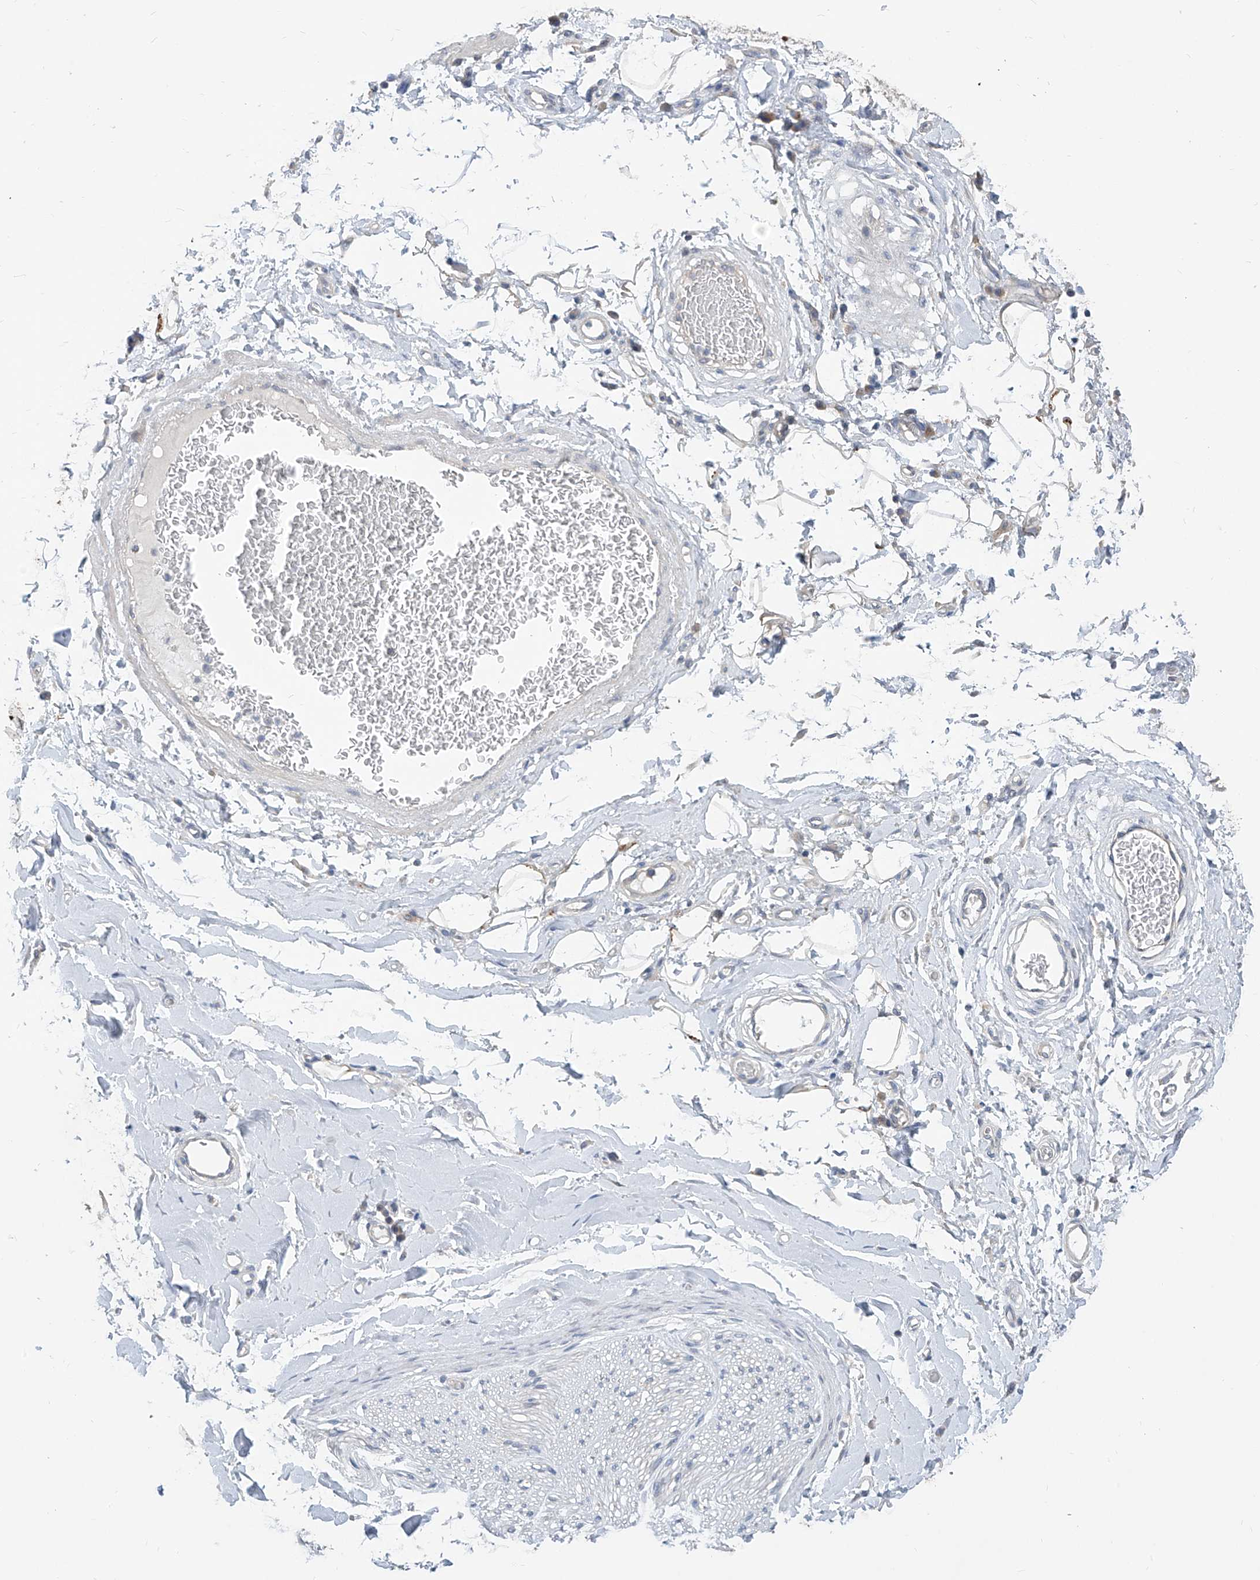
{"staining": {"intensity": "negative", "quantity": "none", "location": "none"}, "tissue": "soft tissue", "cell_type": "Fibroblasts", "image_type": "normal", "snomed": [{"axis": "morphology", "description": "Normal tissue, NOS"}, {"axis": "morphology", "description": "Adenocarcinoma, NOS"}, {"axis": "topography", "description": "Stomach, upper"}, {"axis": "topography", "description": "Peripheral nerve tissue"}], "caption": "High magnification brightfield microscopy of normal soft tissue stained with DAB (3,3'-diaminobenzidine) (brown) and counterstained with hematoxylin (blue): fibroblasts show no significant expression. Brightfield microscopy of immunohistochemistry stained with DAB (brown) and hematoxylin (blue), captured at high magnification.", "gene": "KRTAP25", "patient": {"sex": "male", "age": 62}}